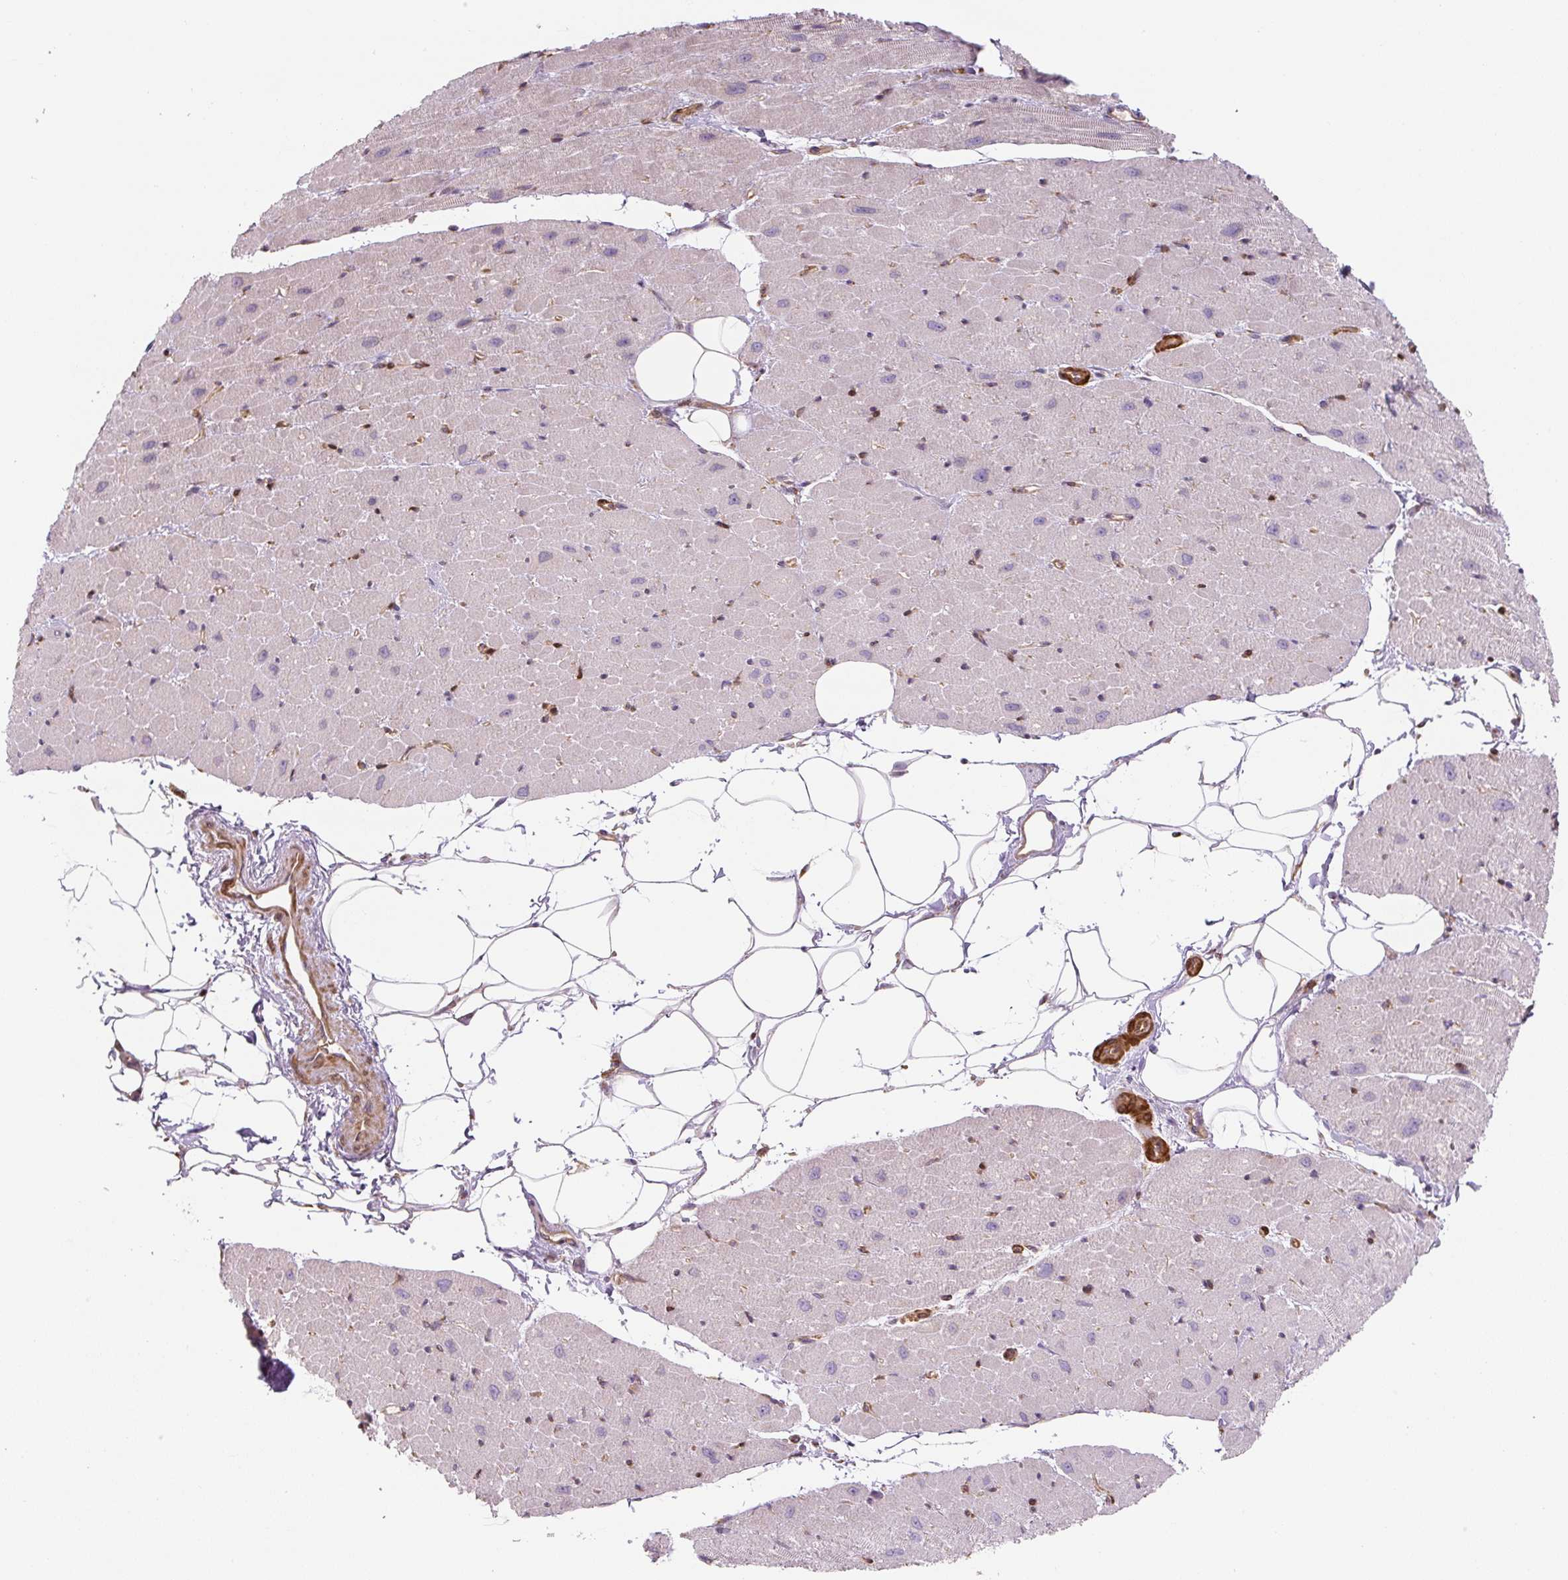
{"staining": {"intensity": "negative", "quantity": "none", "location": "none"}, "tissue": "heart muscle", "cell_type": "Cardiomyocytes", "image_type": "normal", "snomed": [{"axis": "morphology", "description": "Normal tissue, NOS"}, {"axis": "topography", "description": "Heart"}], "caption": "Cardiomyocytes show no significant protein positivity in unremarkable heart muscle.", "gene": "RASA1", "patient": {"sex": "male", "age": 62}}